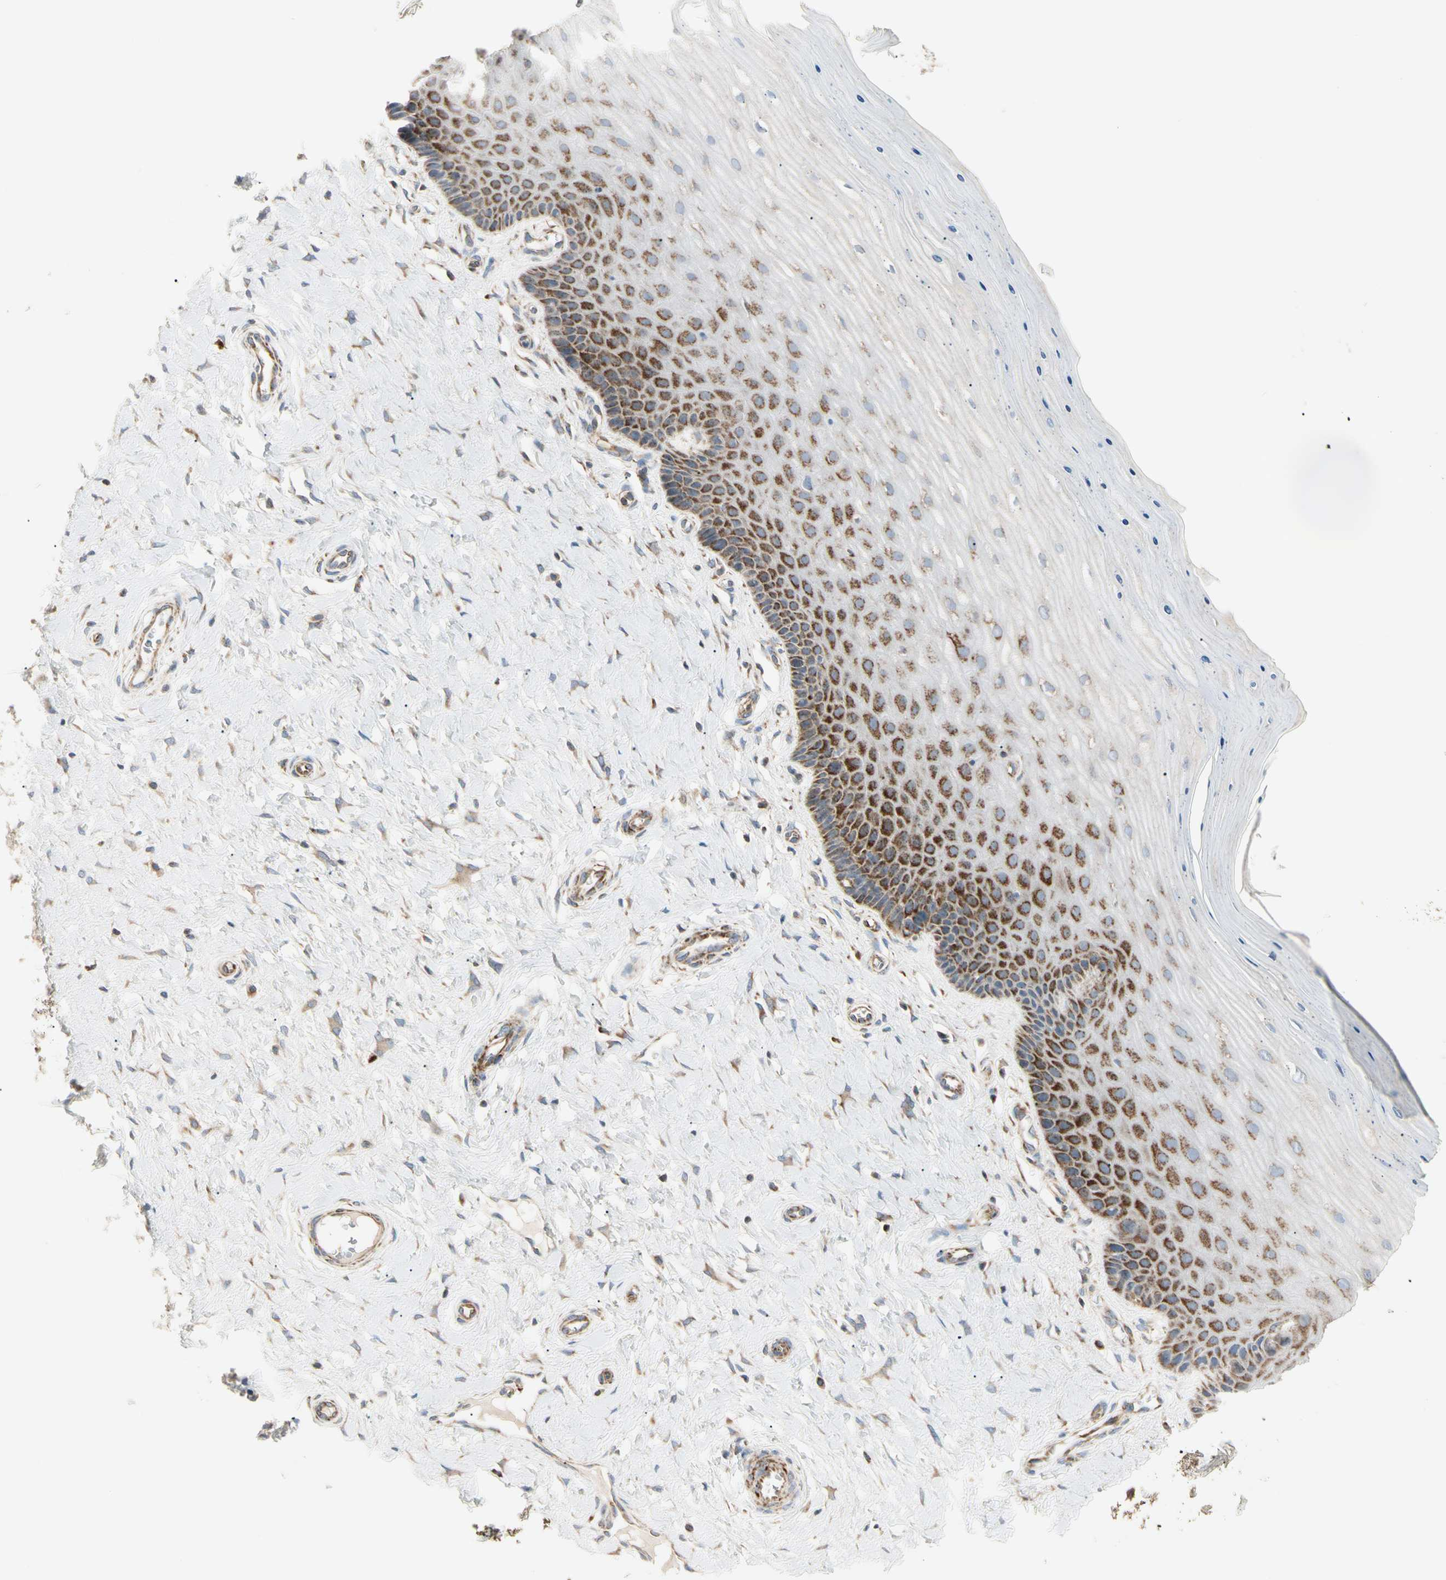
{"staining": {"intensity": "moderate", "quantity": ">75%", "location": "cytoplasmic/membranous"}, "tissue": "cervix", "cell_type": "Glandular cells", "image_type": "normal", "snomed": [{"axis": "morphology", "description": "Normal tissue, NOS"}, {"axis": "topography", "description": "Cervix"}], "caption": "Protein staining of normal cervix reveals moderate cytoplasmic/membranous expression in about >75% of glandular cells.", "gene": "TBC1D10A", "patient": {"sex": "female", "age": 55}}